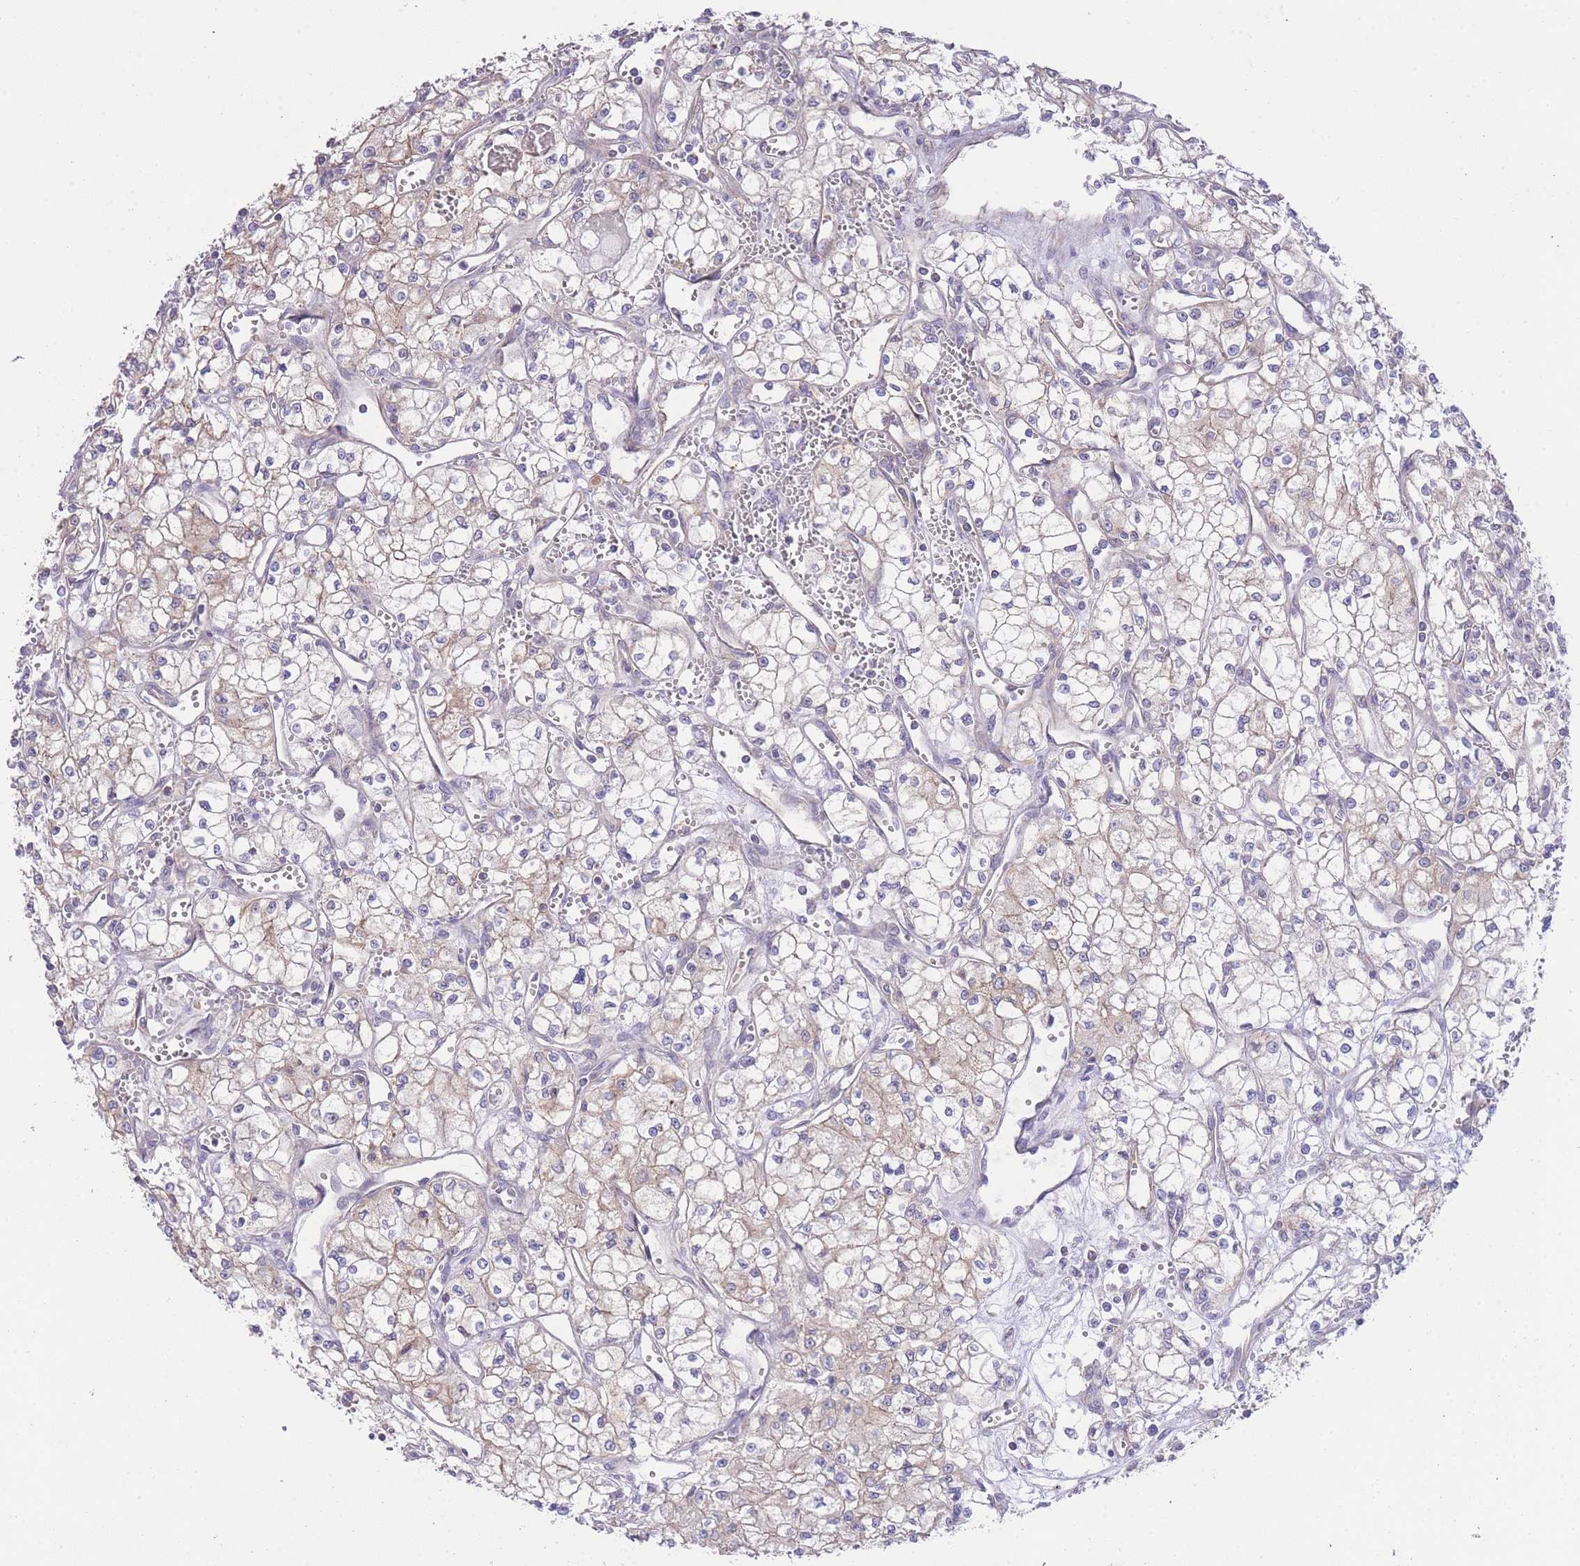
{"staining": {"intensity": "weak", "quantity": "<25%", "location": "cytoplasmic/membranous"}, "tissue": "renal cancer", "cell_type": "Tumor cells", "image_type": "cancer", "snomed": [{"axis": "morphology", "description": "Adenocarcinoma, NOS"}, {"axis": "topography", "description": "Kidney"}], "caption": "Micrograph shows no protein positivity in tumor cells of adenocarcinoma (renal) tissue.", "gene": "CTBP1", "patient": {"sex": "male", "age": 59}}